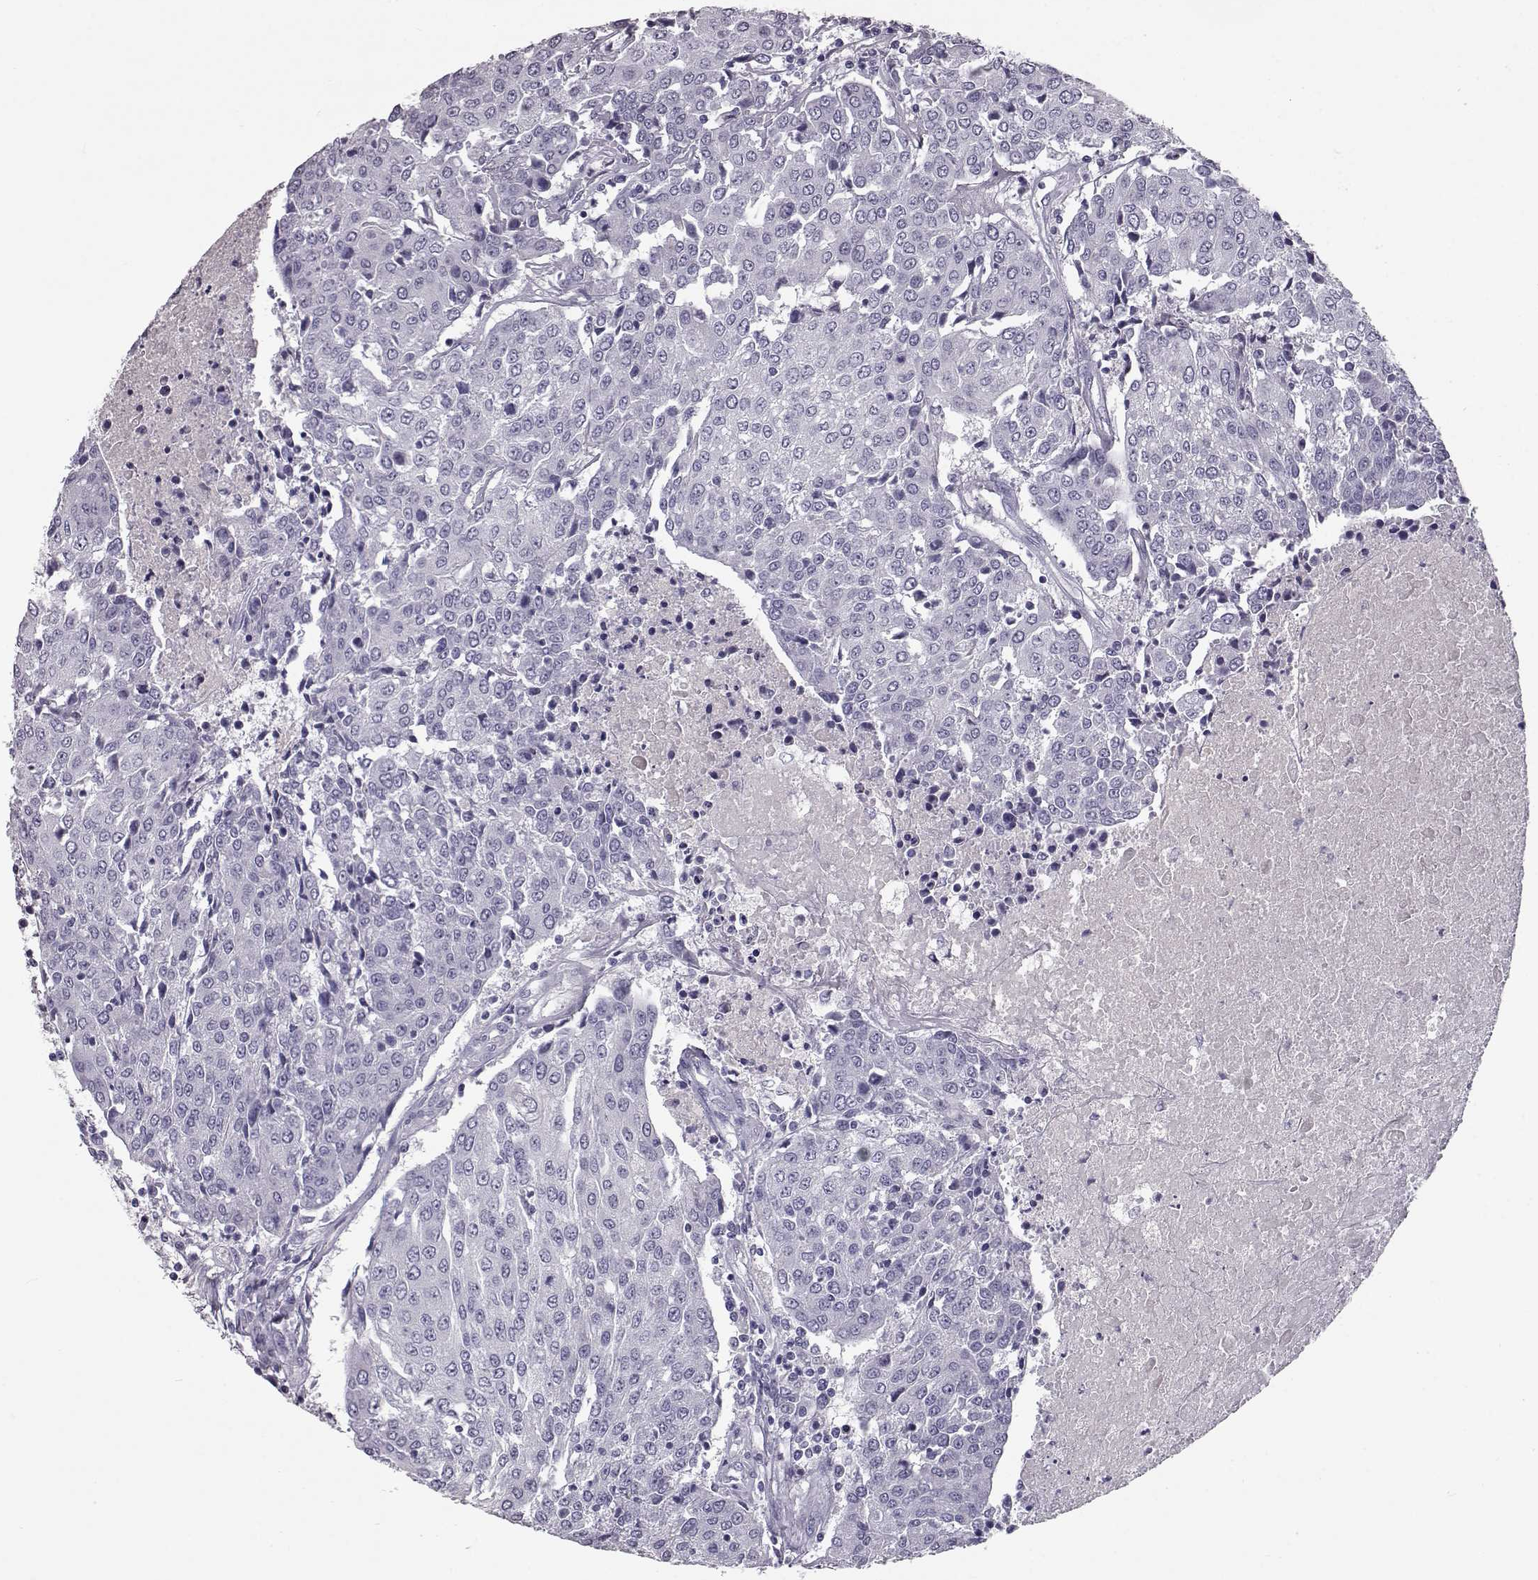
{"staining": {"intensity": "negative", "quantity": "none", "location": "none"}, "tissue": "urothelial cancer", "cell_type": "Tumor cells", "image_type": "cancer", "snomed": [{"axis": "morphology", "description": "Urothelial carcinoma, High grade"}, {"axis": "topography", "description": "Urinary bladder"}], "caption": "Immunohistochemical staining of human urothelial cancer reveals no significant positivity in tumor cells.", "gene": "CCL19", "patient": {"sex": "female", "age": 85}}